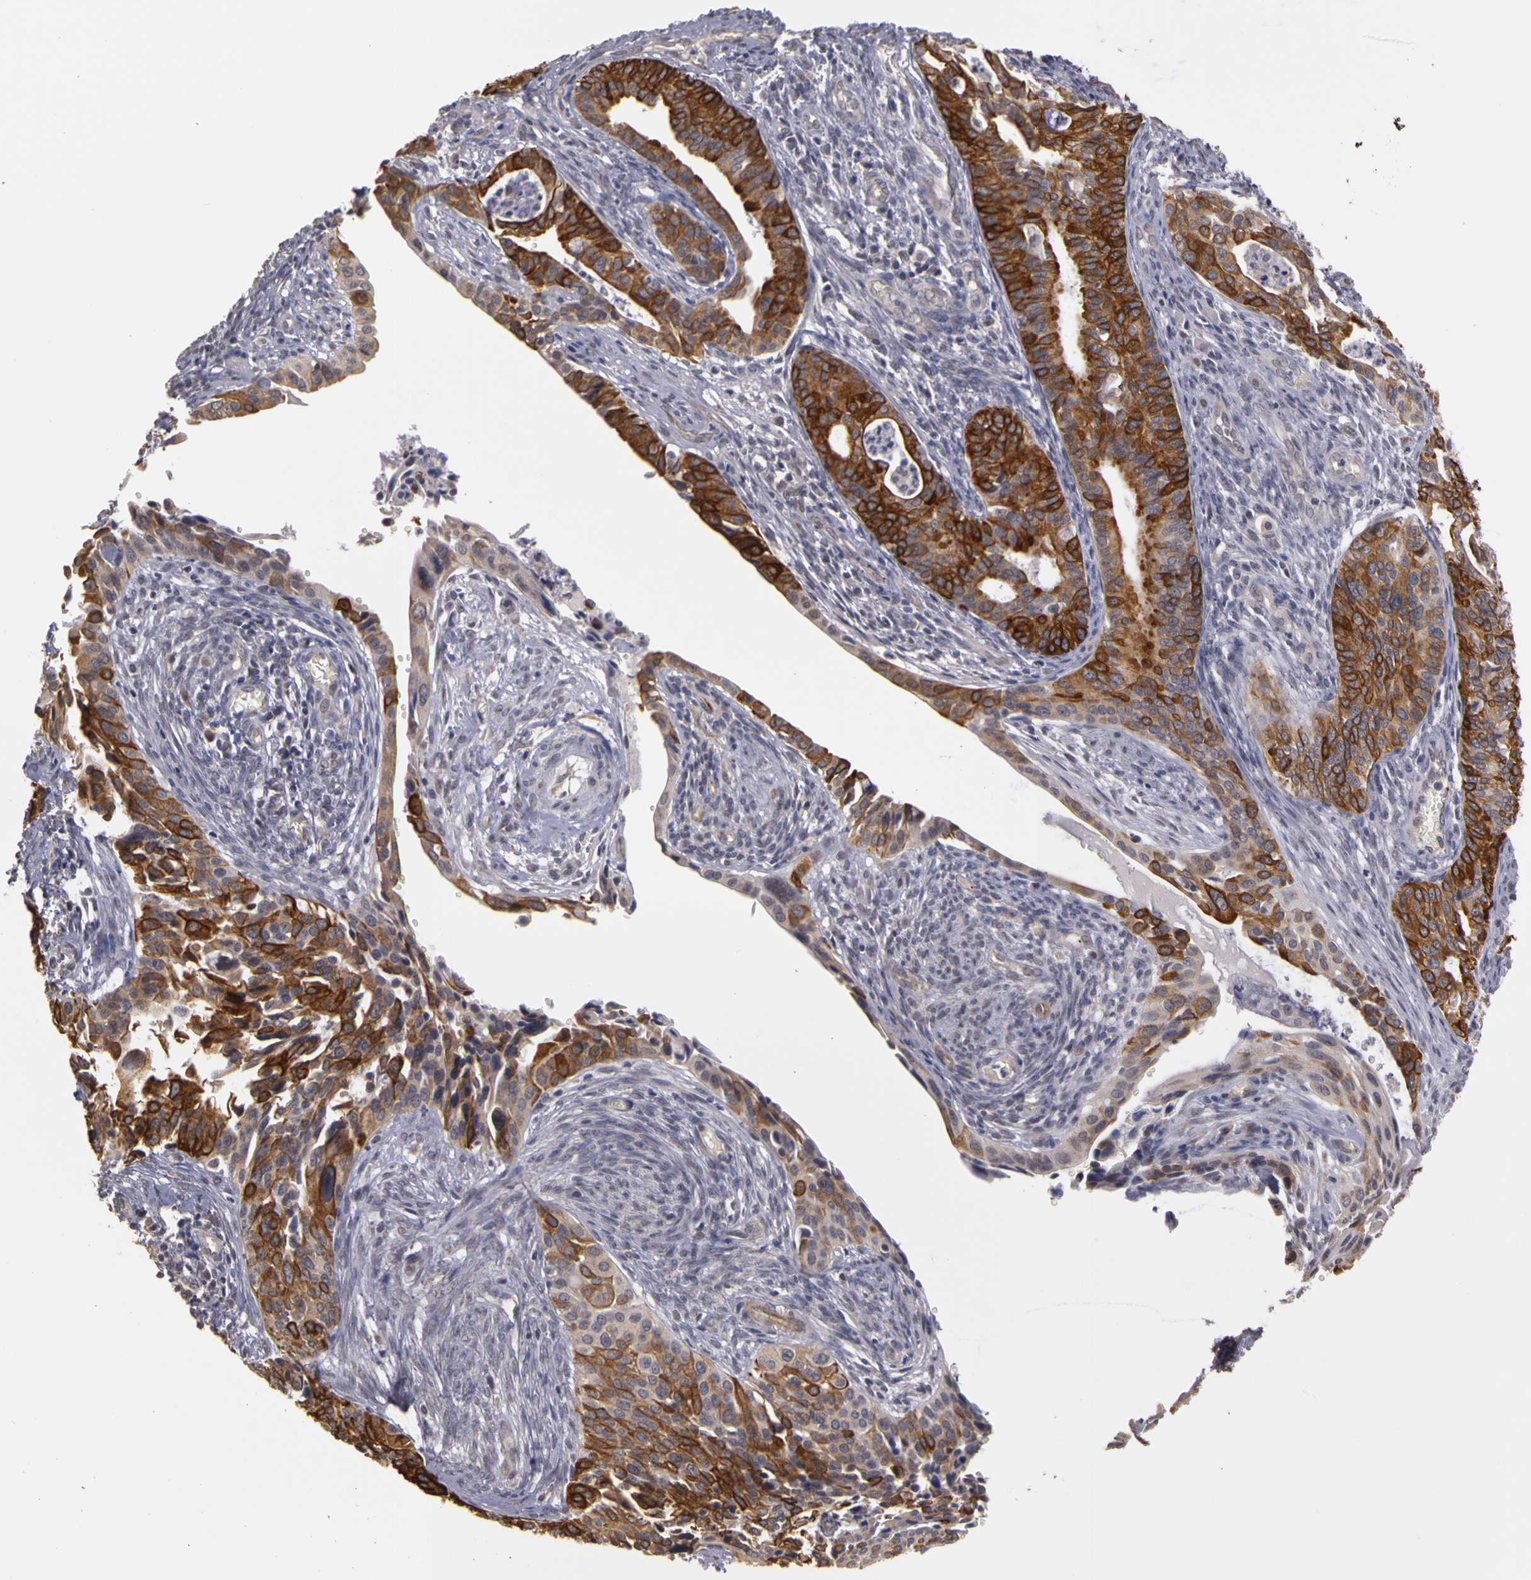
{"staining": {"intensity": "strong", "quantity": ">75%", "location": "cytoplasmic/membranous"}, "tissue": "cervical cancer", "cell_type": "Tumor cells", "image_type": "cancer", "snomed": [{"axis": "morphology", "description": "Squamous cell carcinoma, NOS"}, {"axis": "topography", "description": "Cervix"}], "caption": "A photomicrograph of human squamous cell carcinoma (cervical) stained for a protein exhibits strong cytoplasmic/membranous brown staining in tumor cells.", "gene": "FRMD7", "patient": {"sex": "female", "age": 34}}